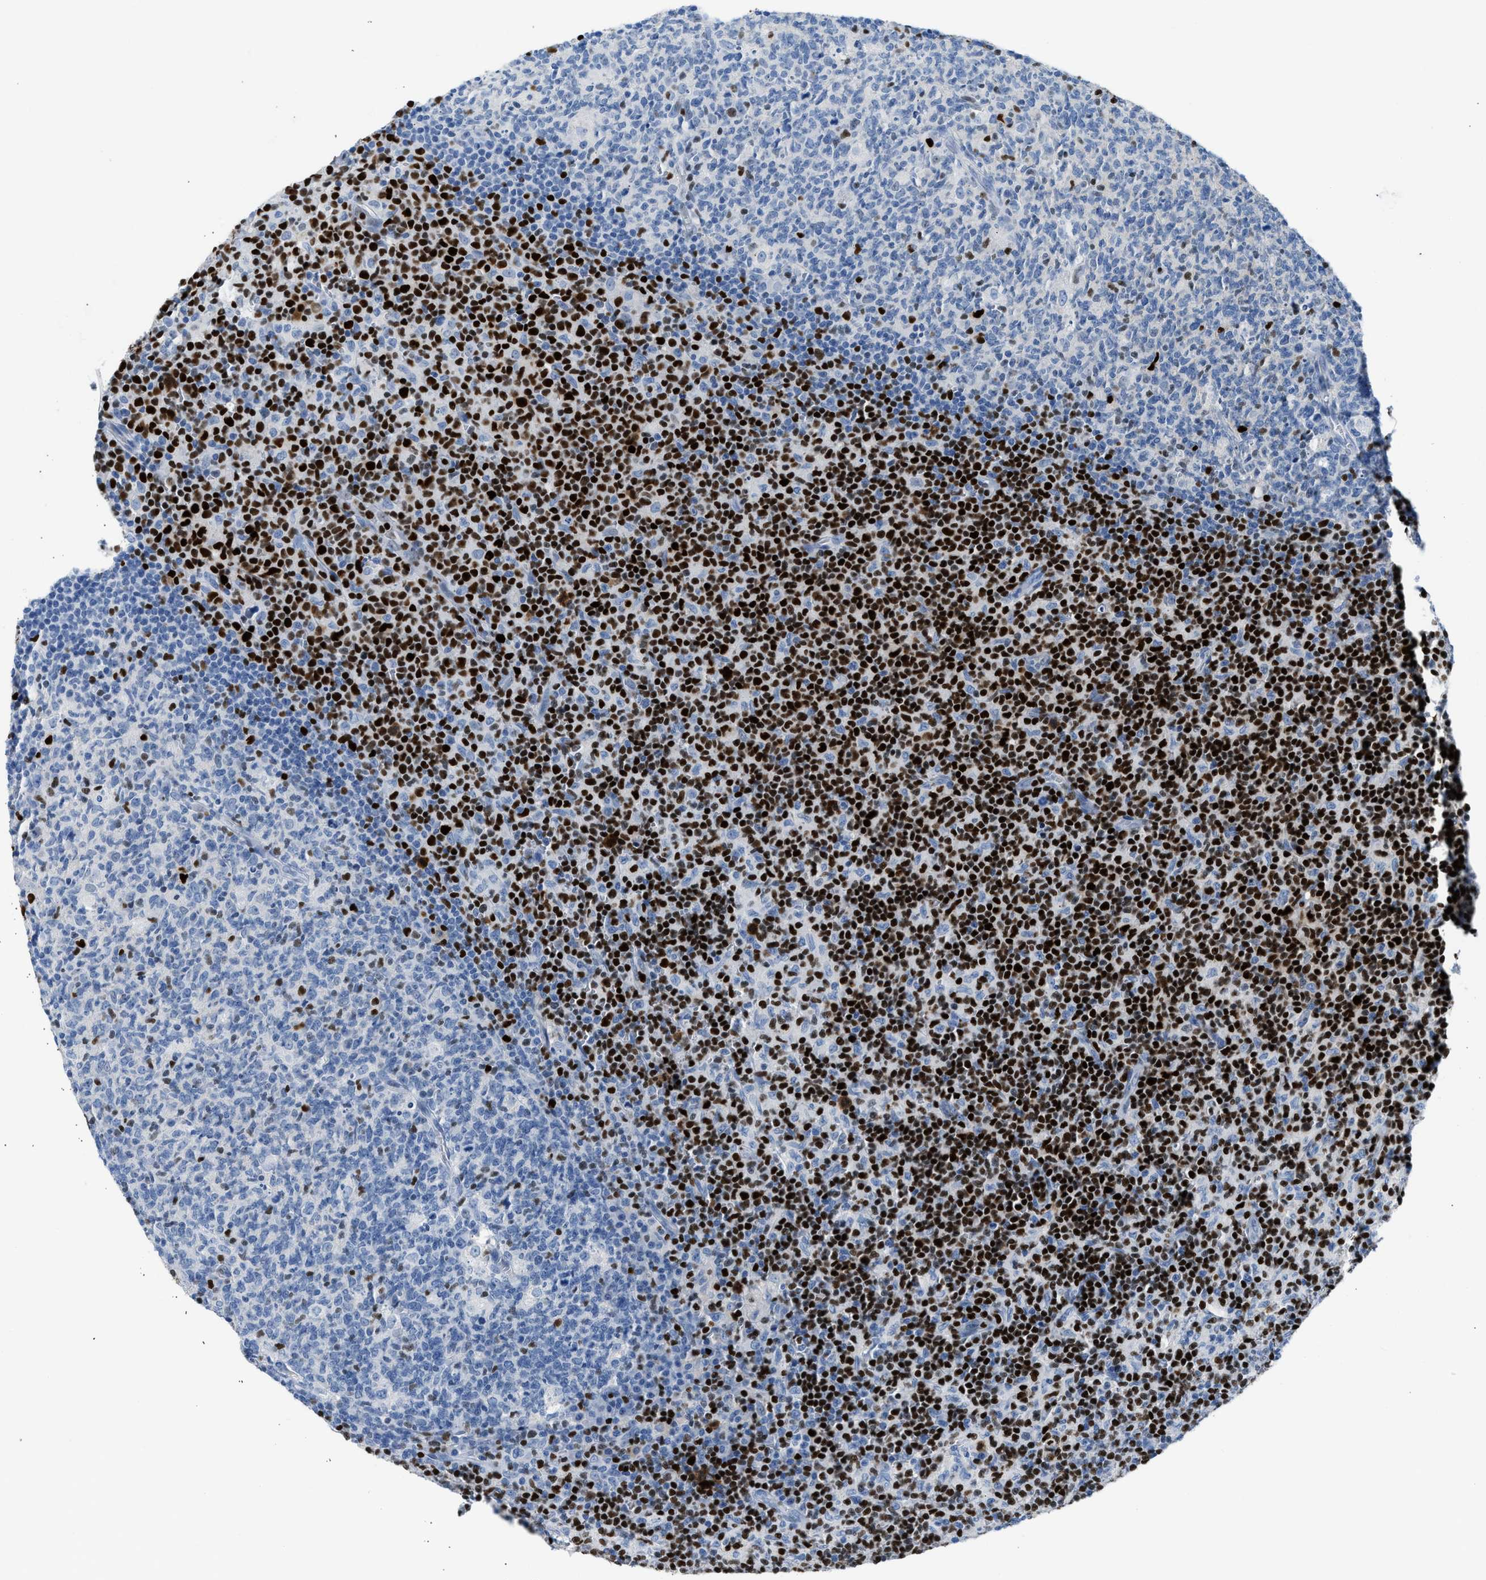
{"staining": {"intensity": "strong", "quantity": "<25%", "location": "nuclear"}, "tissue": "lymph node", "cell_type": "Germinal center cells", "image_type": "normal", "snomed": [{"axis": "morphology", "description": "Normal tissue, NOS"}, {"axis": "morphology", "description": "Inflammation, NOS"}, {"axis": "topography", "description": "Lymph node"}], "caption": "Immunohistochemistry histopathology image of benign lymph node: lymph node stained using IHC demonstrates medium levels of strong protein expression localized specifically in the nuclear of germinal center cells, appearing as a nuclear brown color.", "gene": "LEF1", "patient": {"sex": "male", "age": 55}}